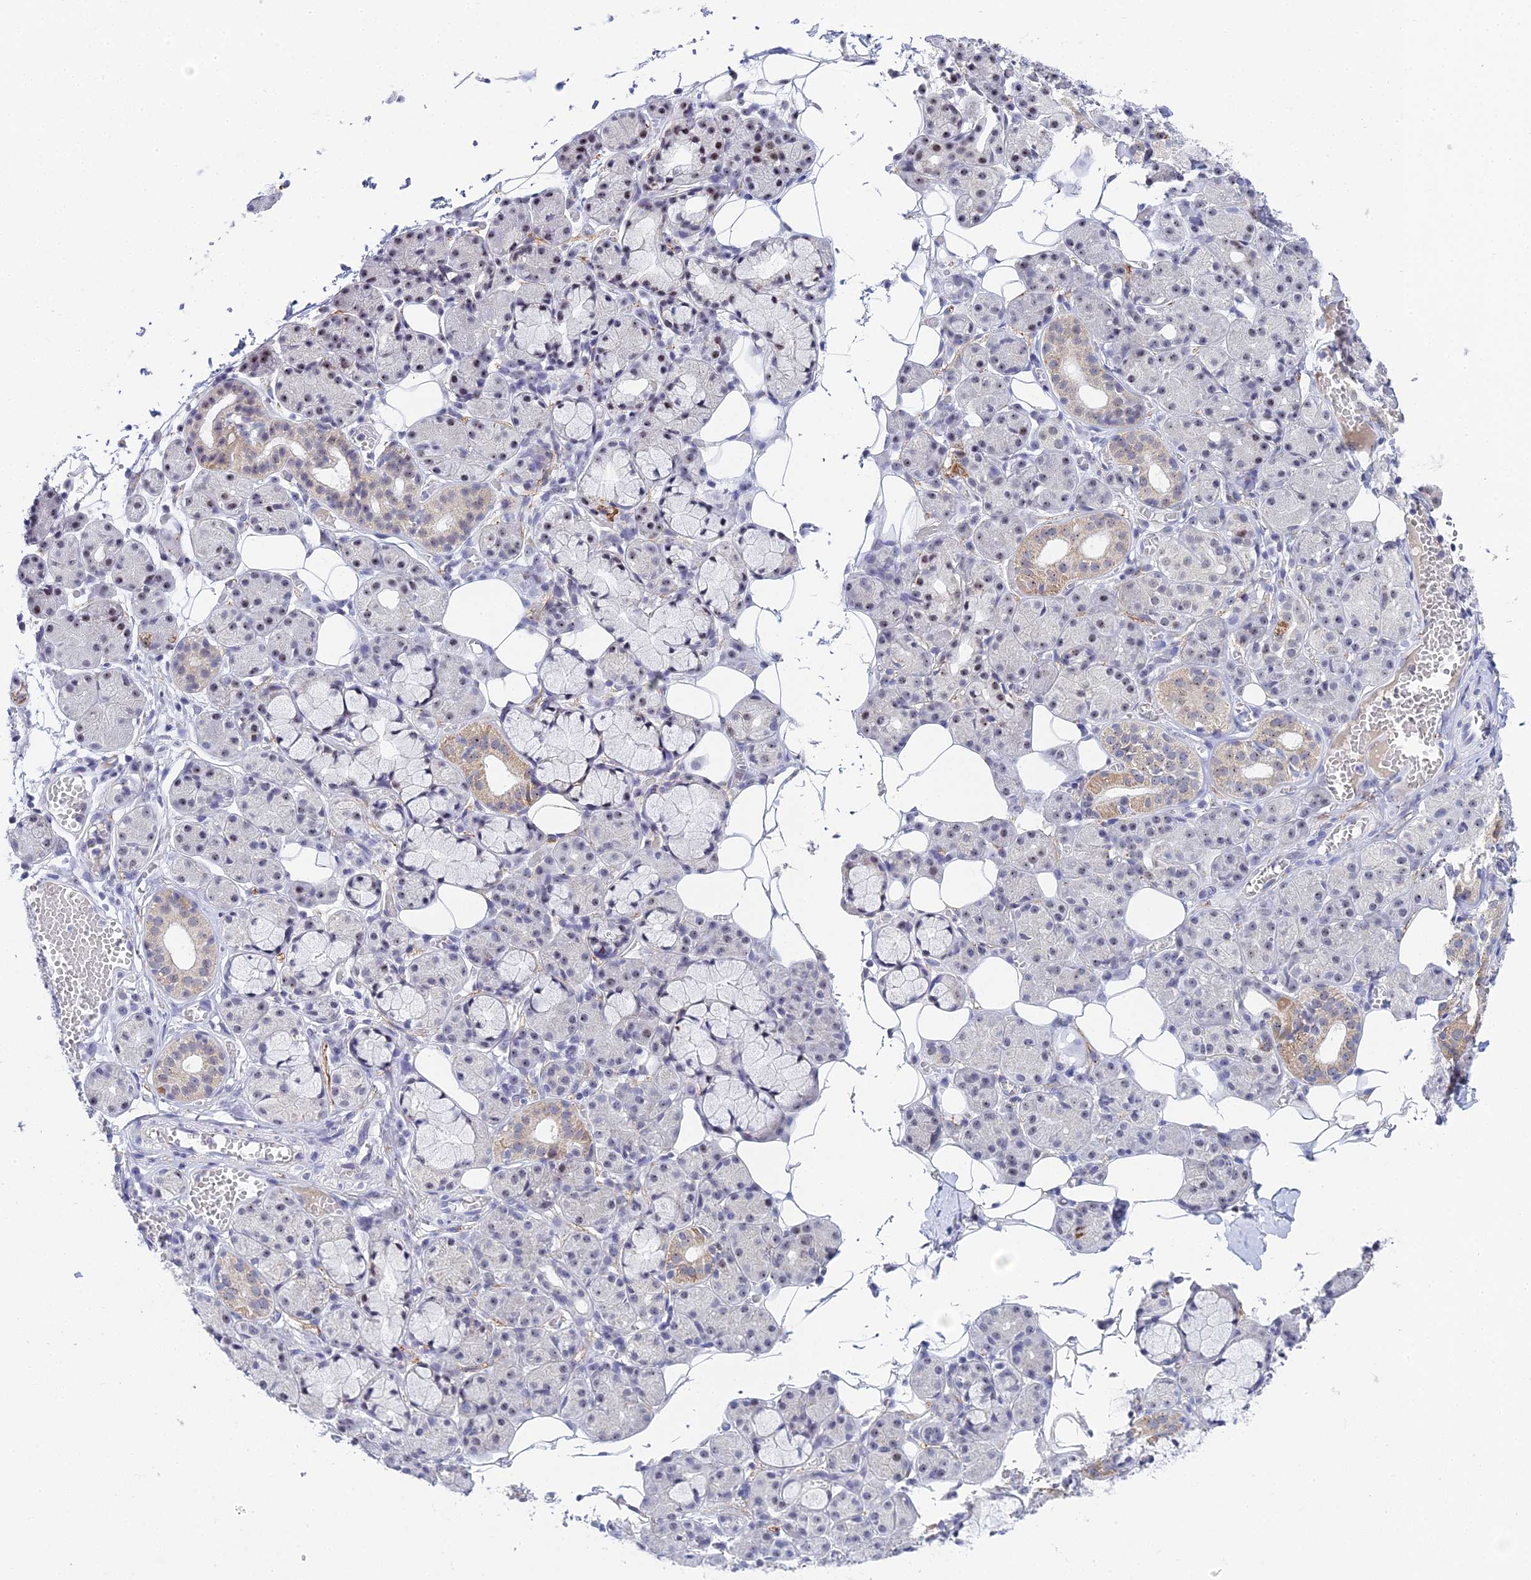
{"staining": {"intensity": "moderate", "quantity": "<25%", "location": "cytoplasmic/membranous,nuclear"}, "tissue": "salivary gland", "cell_type": "Glandular cells", "image_type": "normal", "snomed": [{"axis": "morphology", "description": "Normal tissue, NOS"}, {"axis": "topography", "description": "Salivary gland"}], "caption": "This micrograph exhibits immunohistochemistry staining of unremarkable human salivary gland, with low moderate cytoplasmic/membranous,nuclear staining in approximately <25% of glandular cells.", "gene": "PLPP4", "patient": {"sex": "male", "age": 63}}